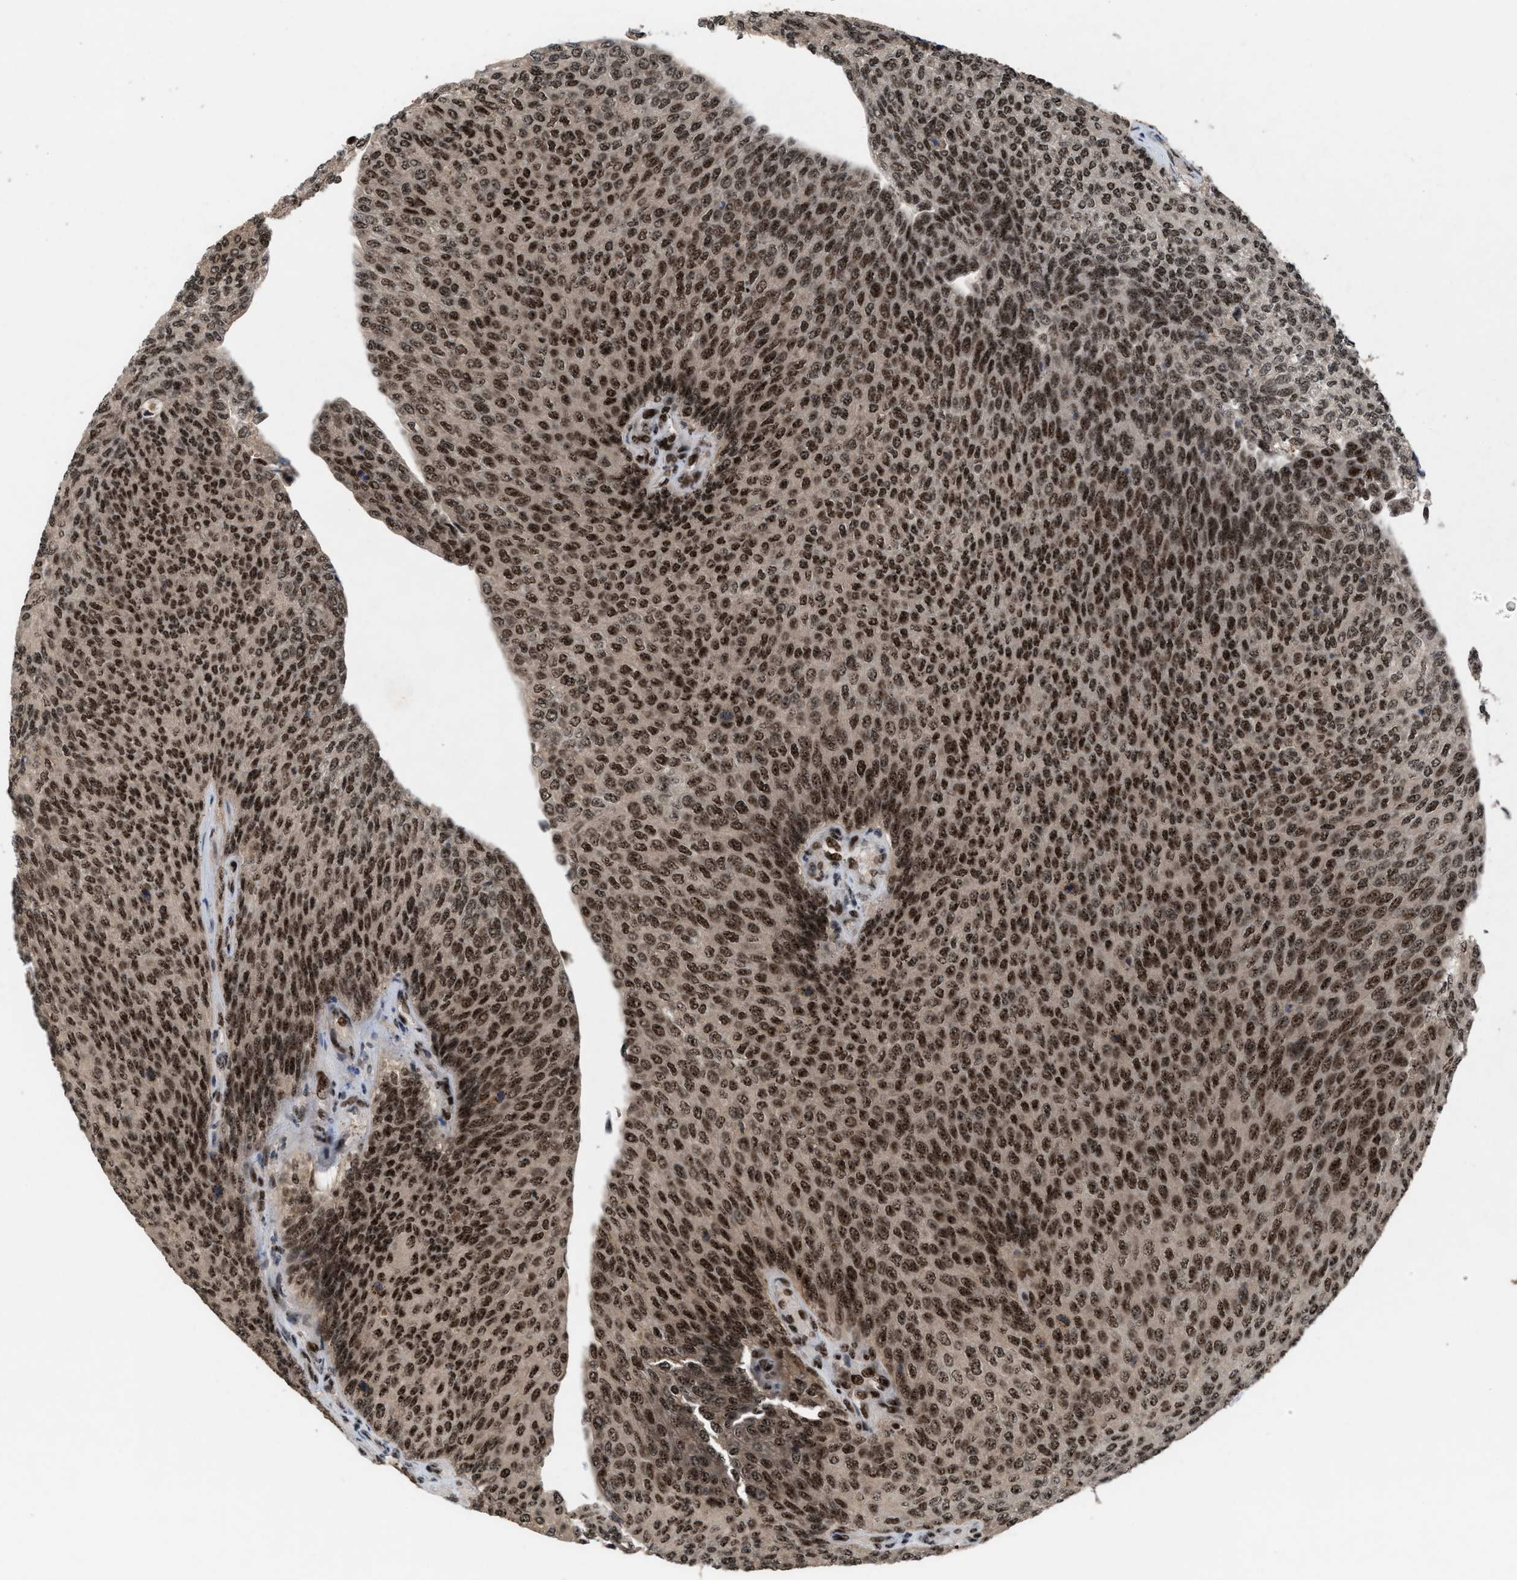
{"staining": {"intensity": "strong", "quantity": ">75%", "location": "nuclear"}, "tissue": "urothelial cancer", "cell_type": "Tumor cells", "image_type": "cancer", "snomed": [{"axis": "morphology", "description": "Urothelial carcinoma, Low grade"}, {"axis": "topography", "description": "Urinary bladder"}], "caption": "A photomicrograph showing strong nuclear expression in approximately >75% of tumor cells in low-grade urothelial carcinoma, as visualized by brown immunohistochemical staining.", "gene": "PRPF4", "patient": {"sex": "female", "age": 79}}